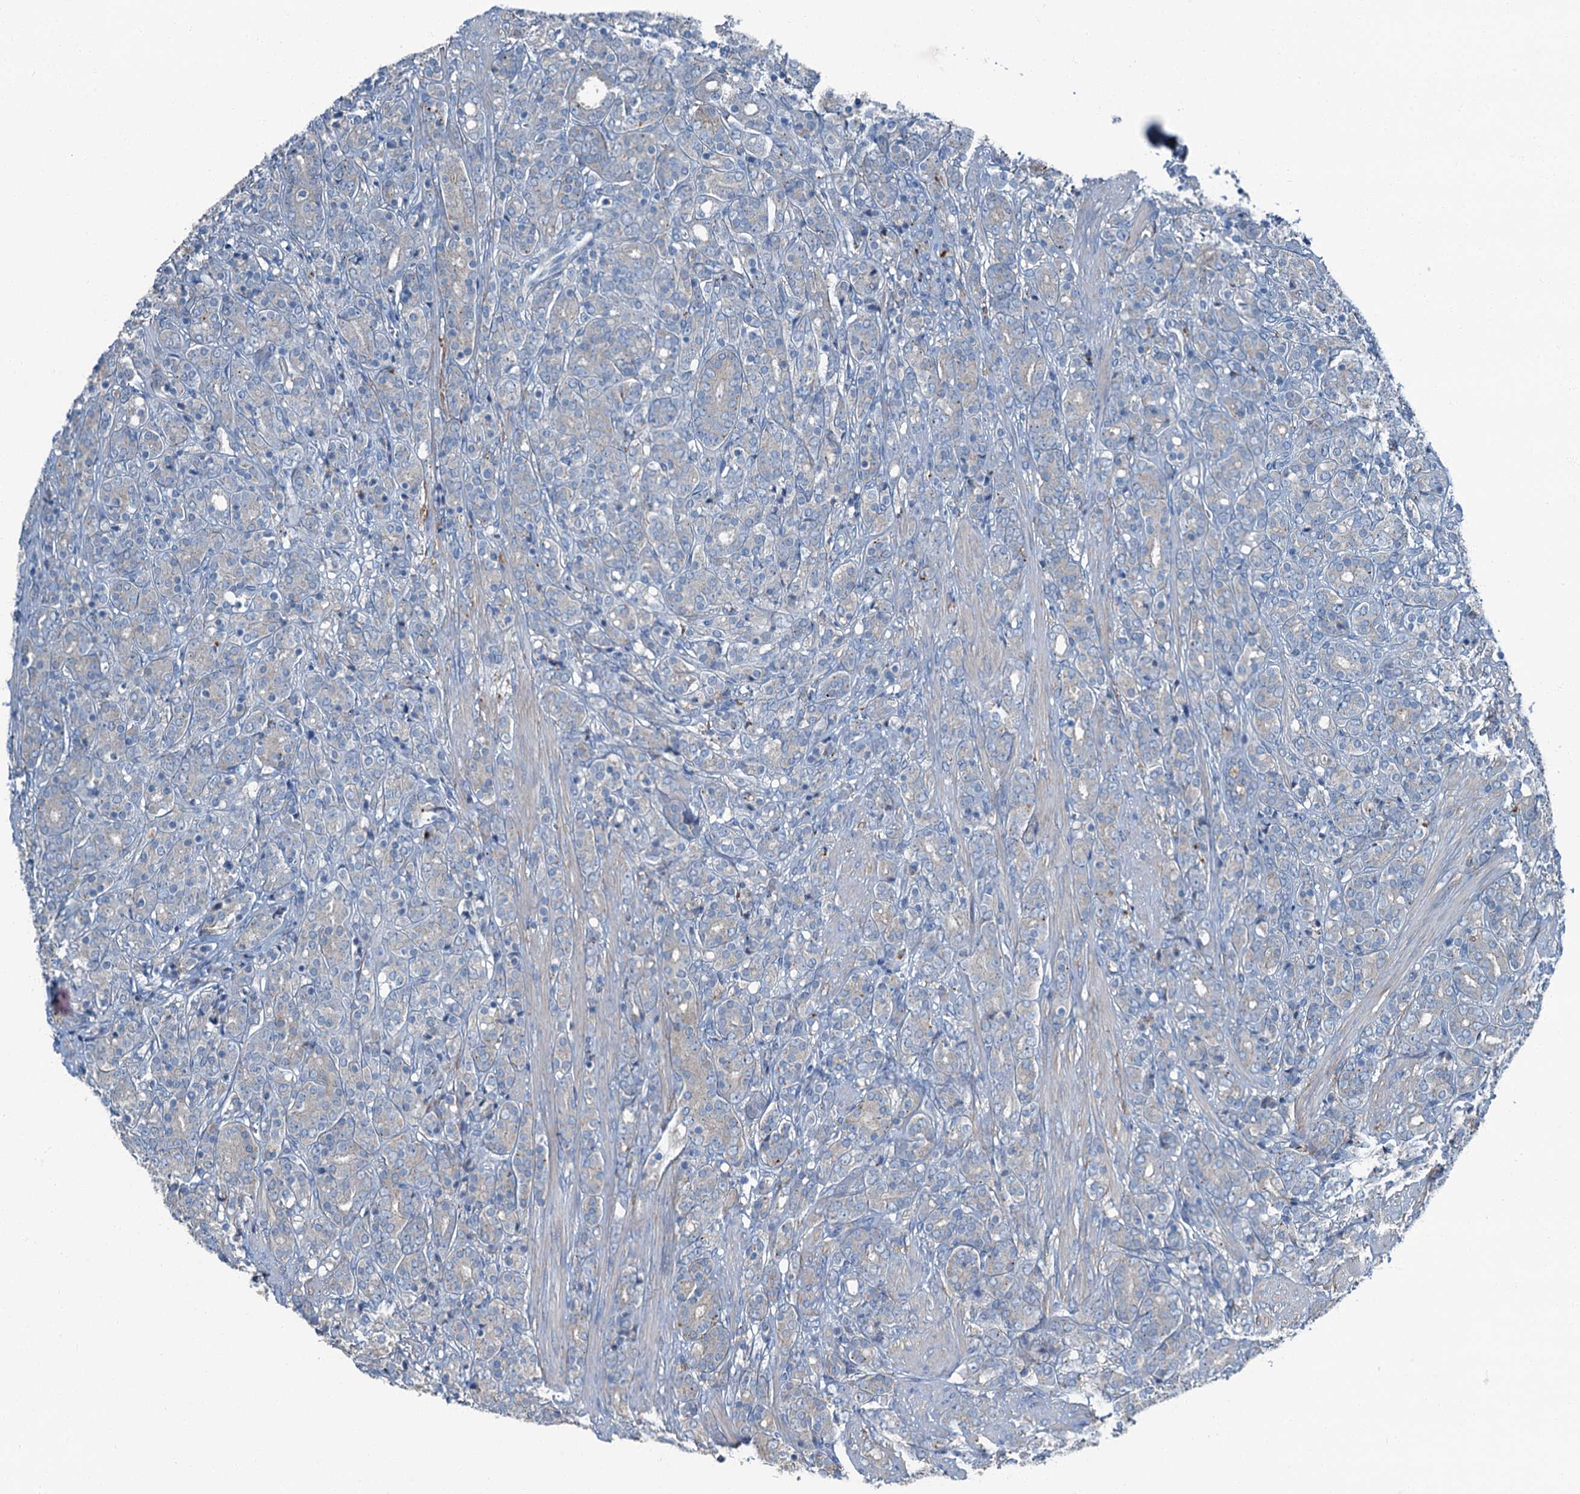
{"staining": {"intensity": "negative", "quantity": "none", "location": "none"}, "tissue": "prostate cancer", "cell_type": "Tumor cells", "image_type": "cancer", "snomed": [{"axis": "morphology", "description": "Adenocarcinoma, High grade"}, {"axis": "topography", "description": "Prostate"}], "caption": "Immunohistochemistry (IHC) of prostate cancer reveals no positivity in tumor cells.", "gene": "AXL", "patient": {"sex": "male", "age": 62}}